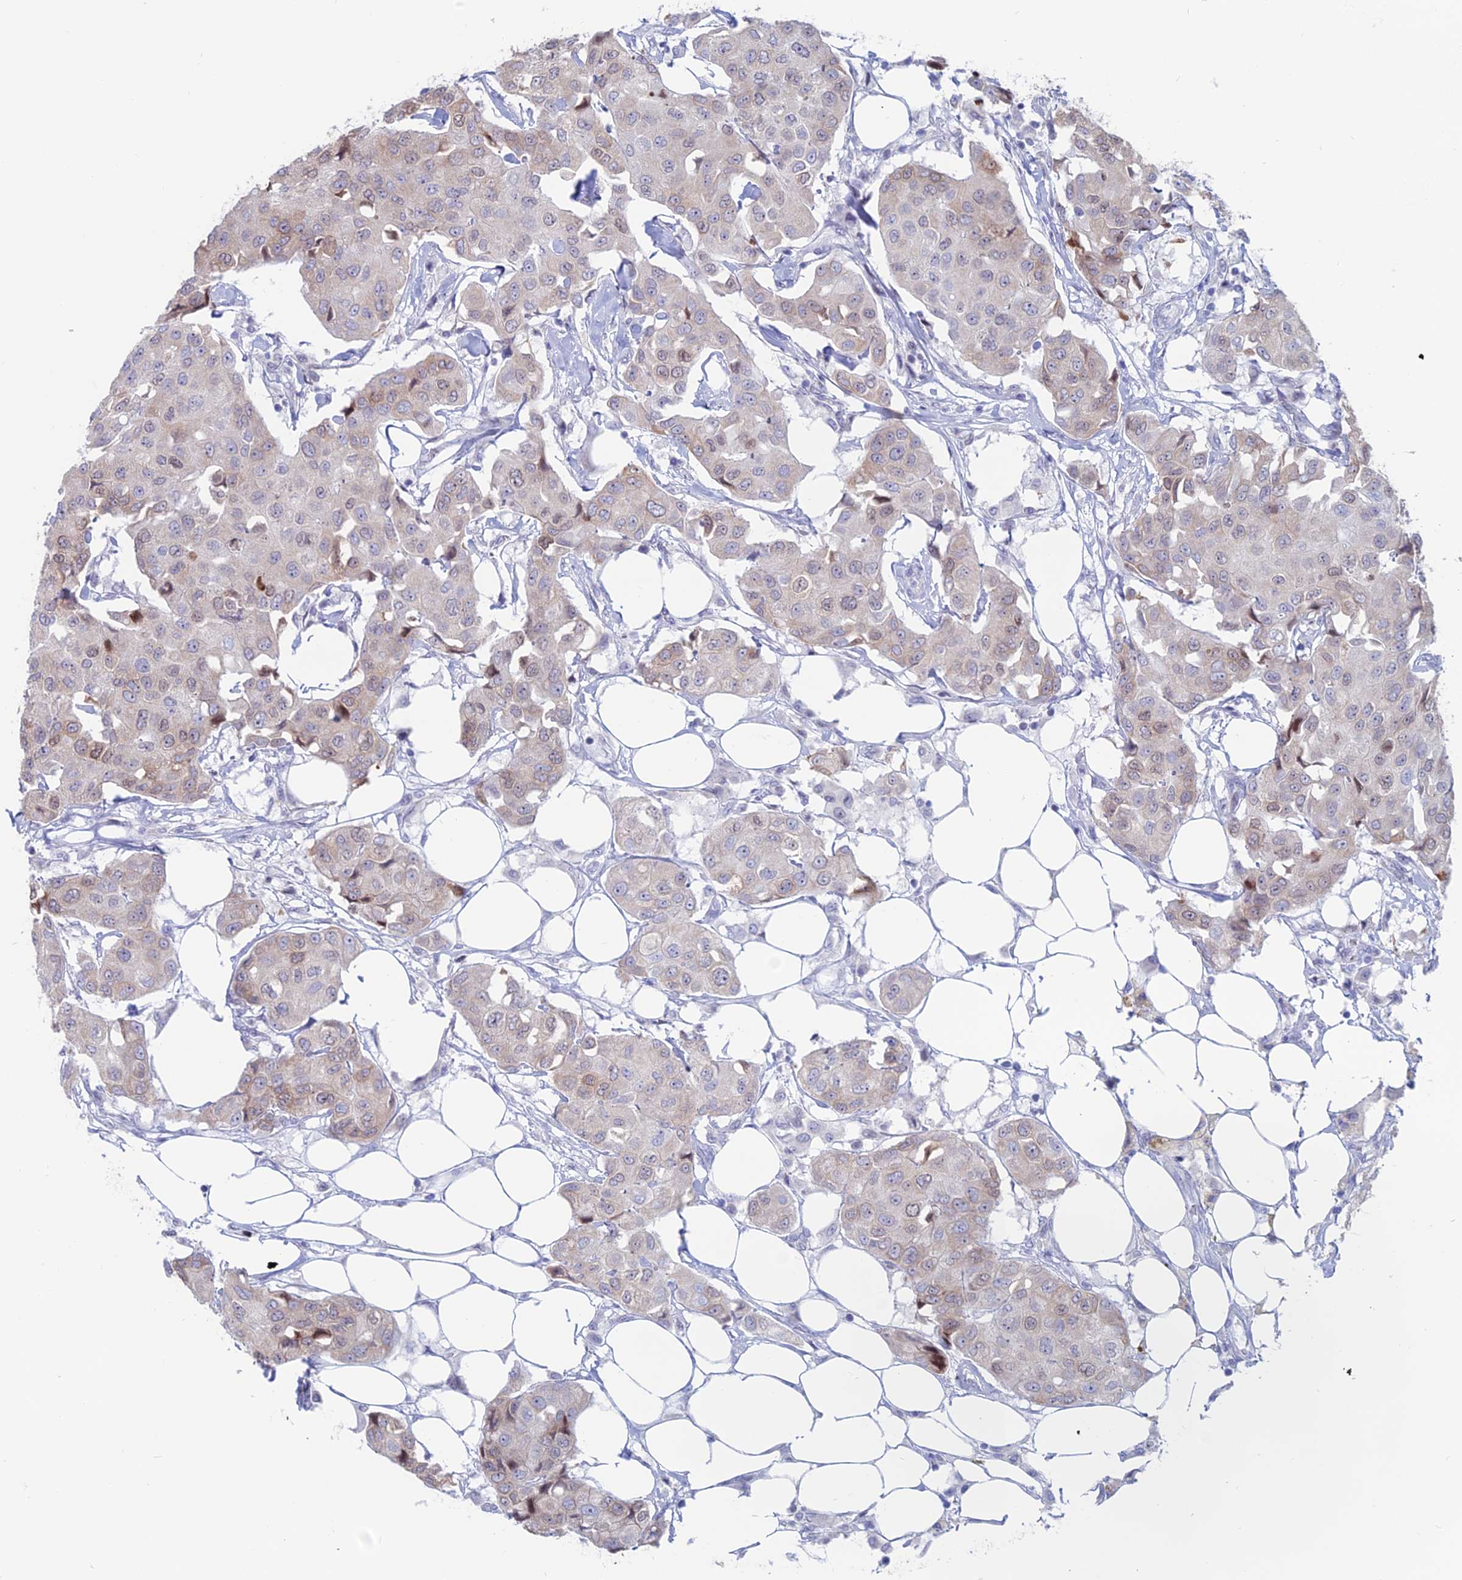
{"staining": {"intensity": "weak", "quantity": "<25%", "location": "cytoplasmic/membranous"}, "tissue": "breast cancer", "cell_type": "Tumor cells", "image_type": "cancer", "snomed": [{"axis": "morphology", "description": "Duct carcinoma"}, {"axis": "topography", "description": "Breast"}], "caption": "High power microscopy photomicrograph of an immunohistochemistry micrograph of breast cancer (invasive ductal carcinoma), revealing no significant staining in tumor cells.", "gene": "CERS6", "patient": {"sex": "female", "age": 80}}